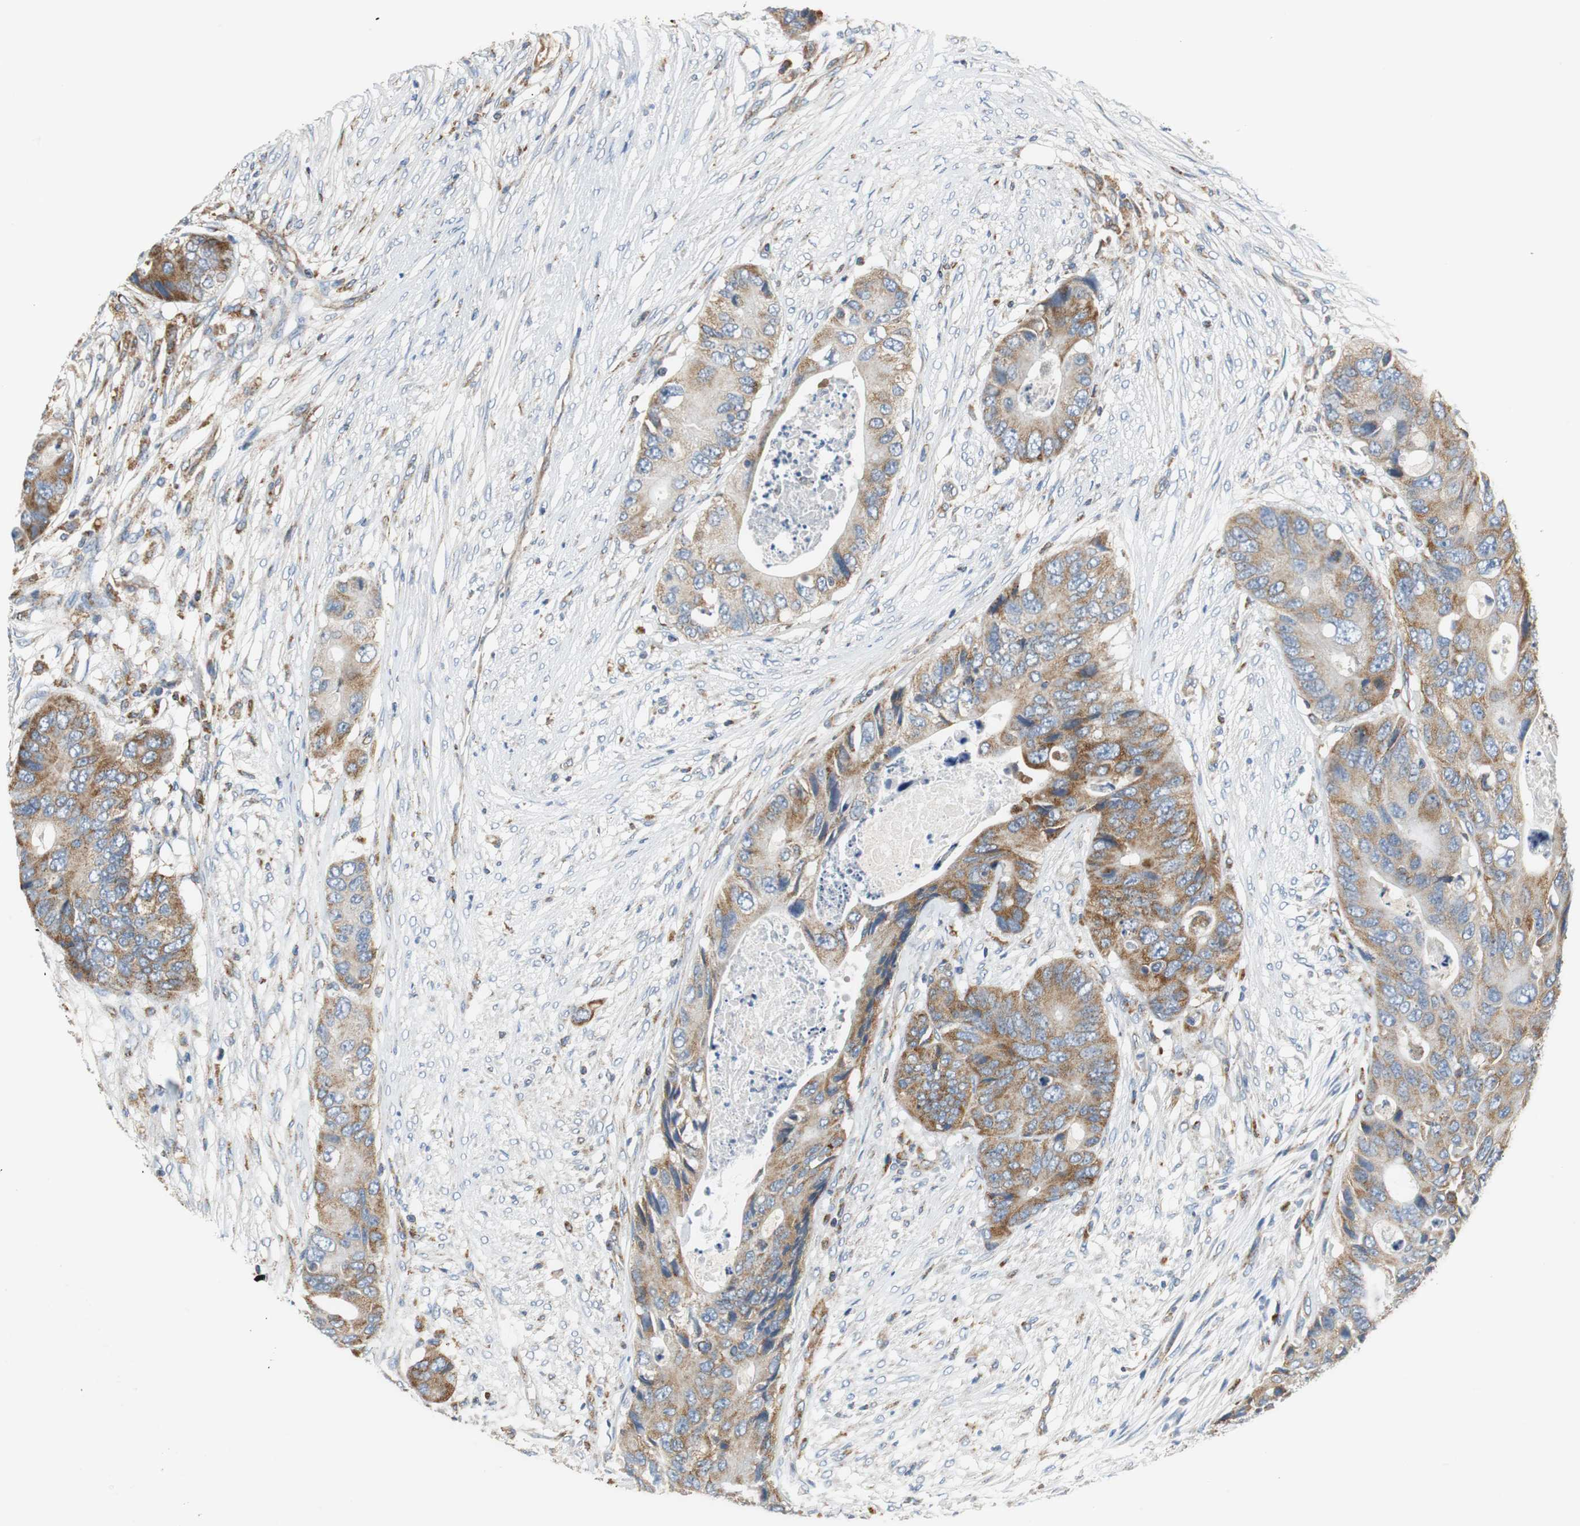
{"staining": {"intensity": "strong", "quantity": ">75%", "location": "cytoplasmic/membranous"}, "tissue": "colorectal cancer", "cell_type": "Tumor cells", "image_type": "cancer", "snomed": [{"axis": "morphology", "description": "Adenocarcinoma, NOS"}, {"axis": "topography", "description": "Colon"}], "caption": "Colorectal adenocarcinoma was stained to show a protein in brown. There is high levels of strong cytoplasmic/membranous staining in approximately >75% of tumor cells.", "gene": "GSTK1", "patient": {"sex": "male", "age": 71}}